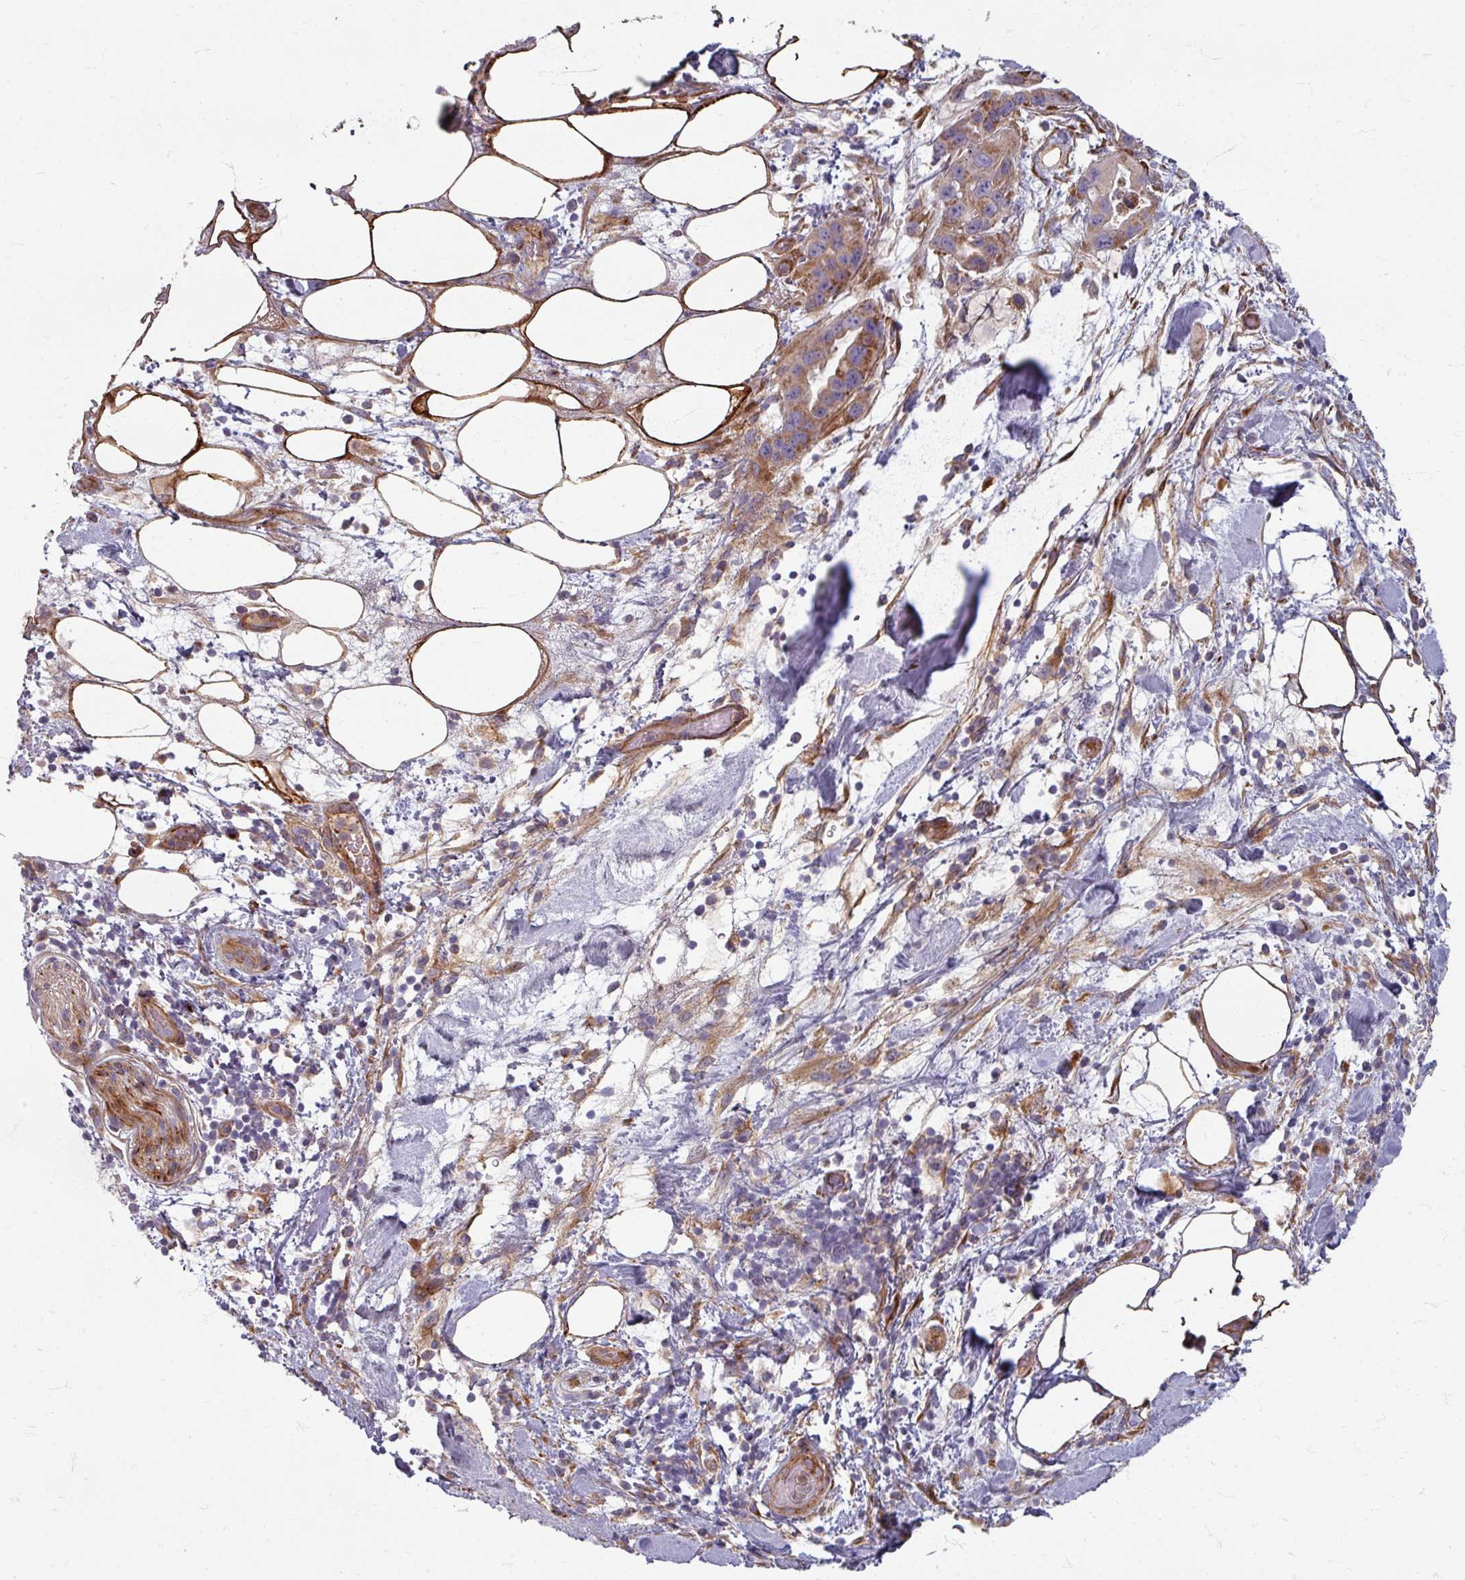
{"staining": {"intensity": "moderate", "quantity": "25%-75%", "location": "cytoplasmic/membranous"}, "tissue": "pancreatic cancer", "cell_type": "Tumor cells", "image_type": "cancer", "snomed": [{"axis": "morphology", "description": "Adenocarcinoma, NOS"}, {"axis": "topography", "description": "Pancreas"}], "caption": "Pancreatic cancer stained with a protein marker reveals moderate staining in tumor cells.", "gene": "GABARAPL1", "patient": {"sex": "female", "age": 61}}